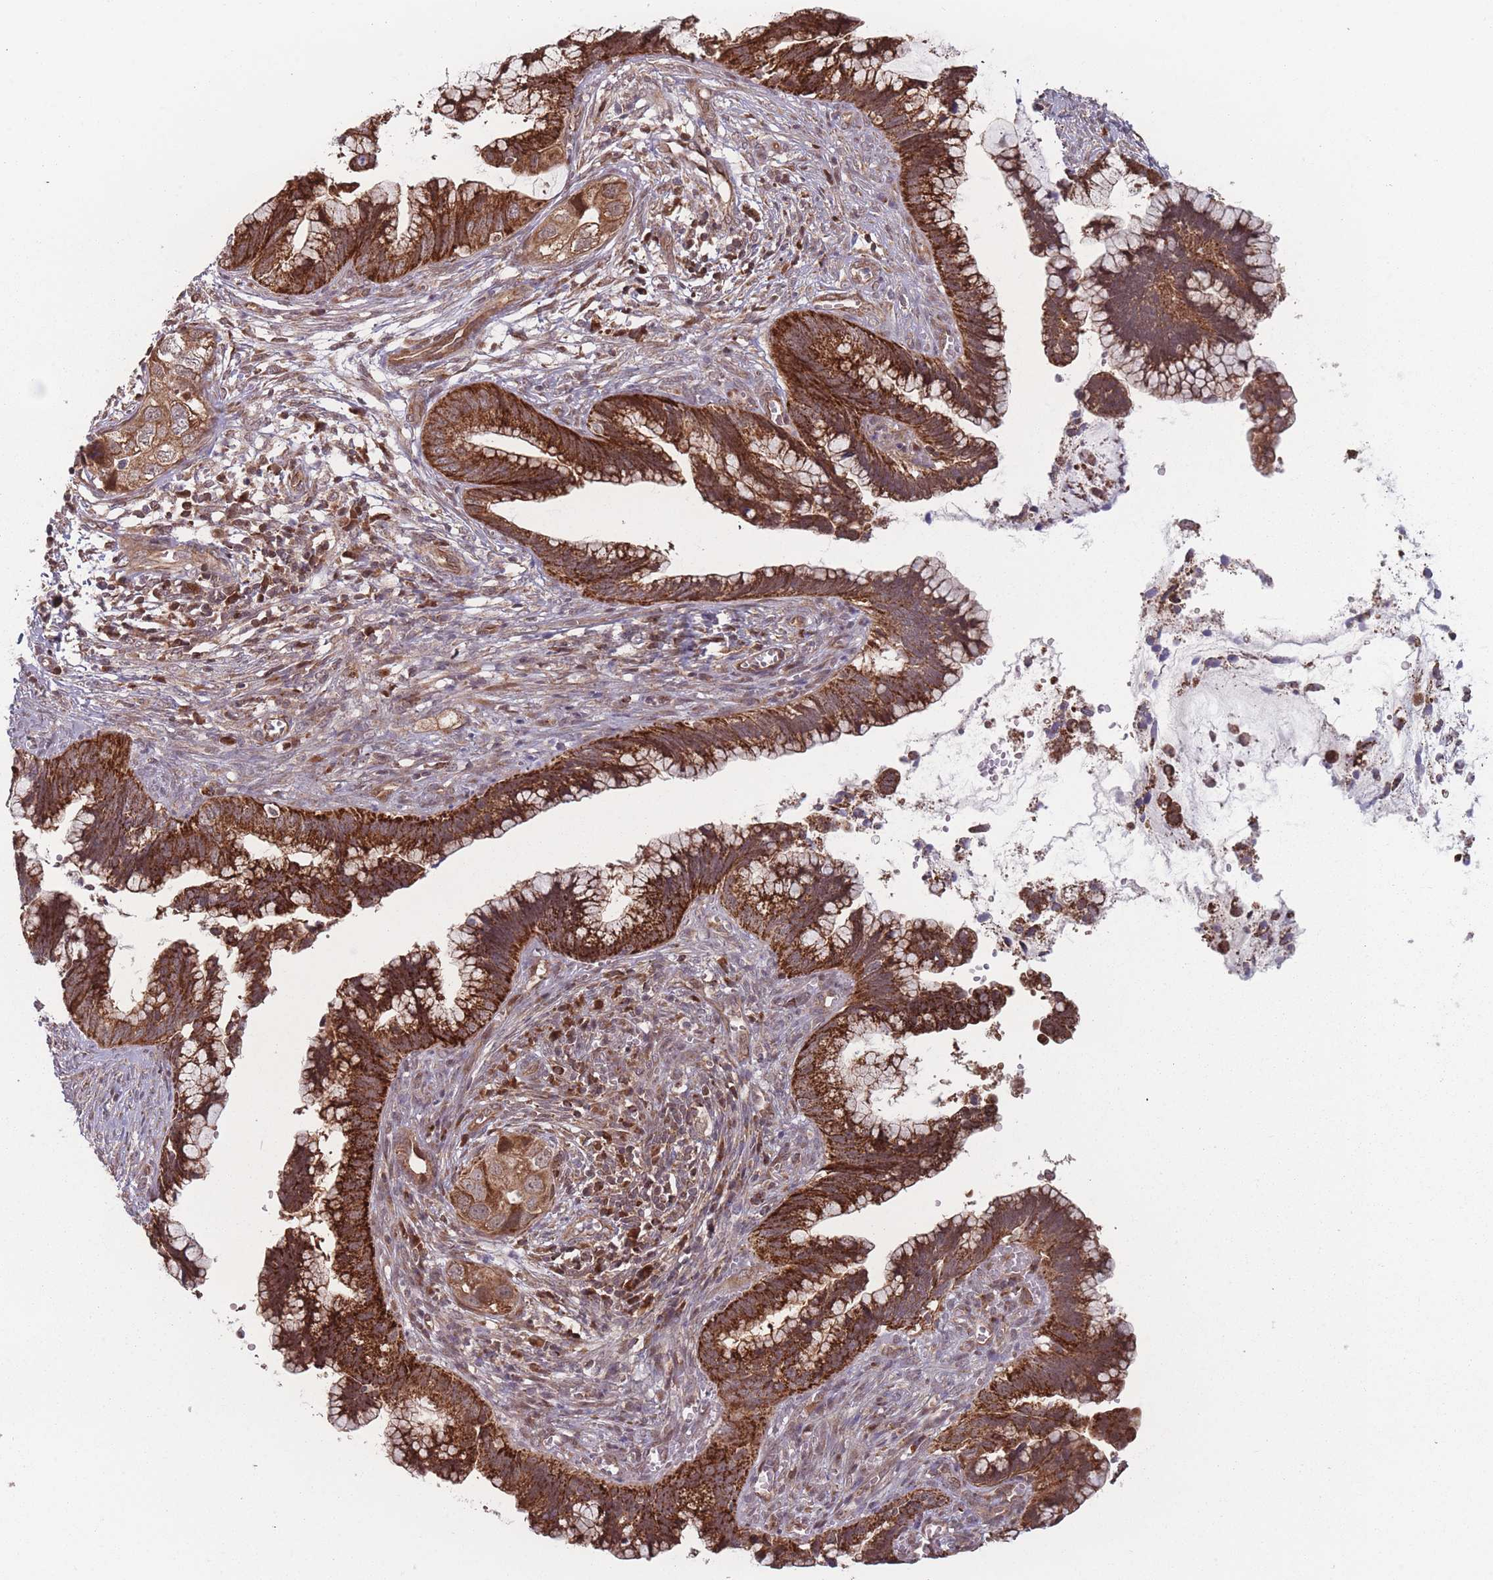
{"staining": {"intensity": "strong", "quantity": ">75%", "location": "cytoplasmic/membranous"}, "tissue": "cervical cancer", "cell_type": "Tumor cells", "image_type": "cancer", "snomed": [{"axis": "morphology", "description": "Adenocarcinoma, NOS"}, {"axis": "topography", "description": "Cervix"}], "caption": "Brown immunohistochemical staining in cervical cancer (adenocarcinoma) exhibits strong cytoplasmic/membranous positivity in approximately >75% of tumor cells.", "gene": "RPS18", "patient": {"sex": "female", "age": 44}}